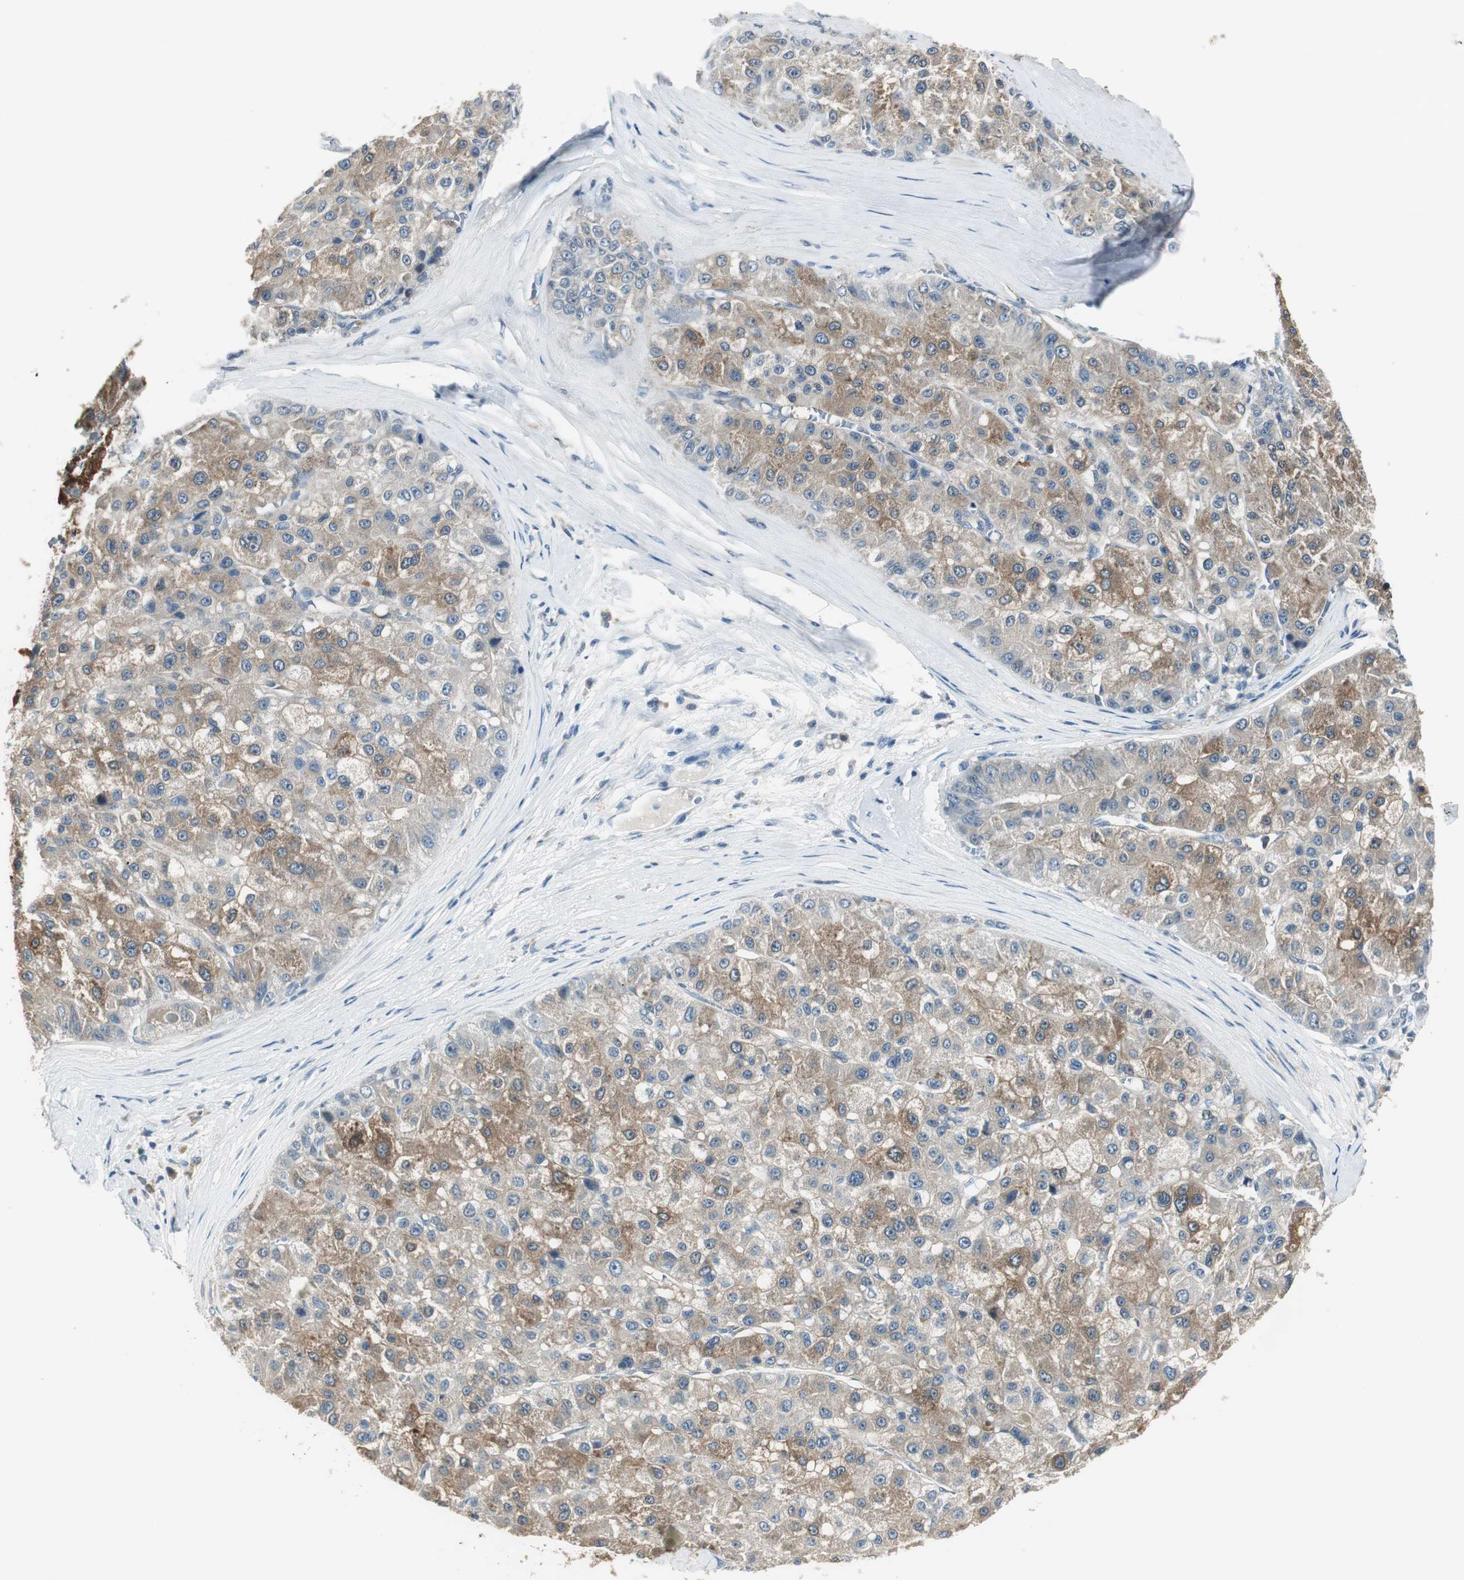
{"staining": {"intensity": "moderate", "quantity": "25%-75%", "location": "cytoplasmic/membranous"}, "tissue": "liver cancer", "cell_type": "Tumor cells", "image_type": "cancer", "snomed": [{"axis": "morphology", "description": "Carcinoma, Hepatocellular, NOS"}, {"axis": "topography", "description": "Liver"}], "caption": "There is medium levels of moderate cytoplasmic/membranous staining in tumor cells of liver cancer (hepatocellular carcinoma), as demonstrated by immunohistochemical staining (brown color).", "gene": "MSTO1", "patient": {"sex": "male", "age": 80}}